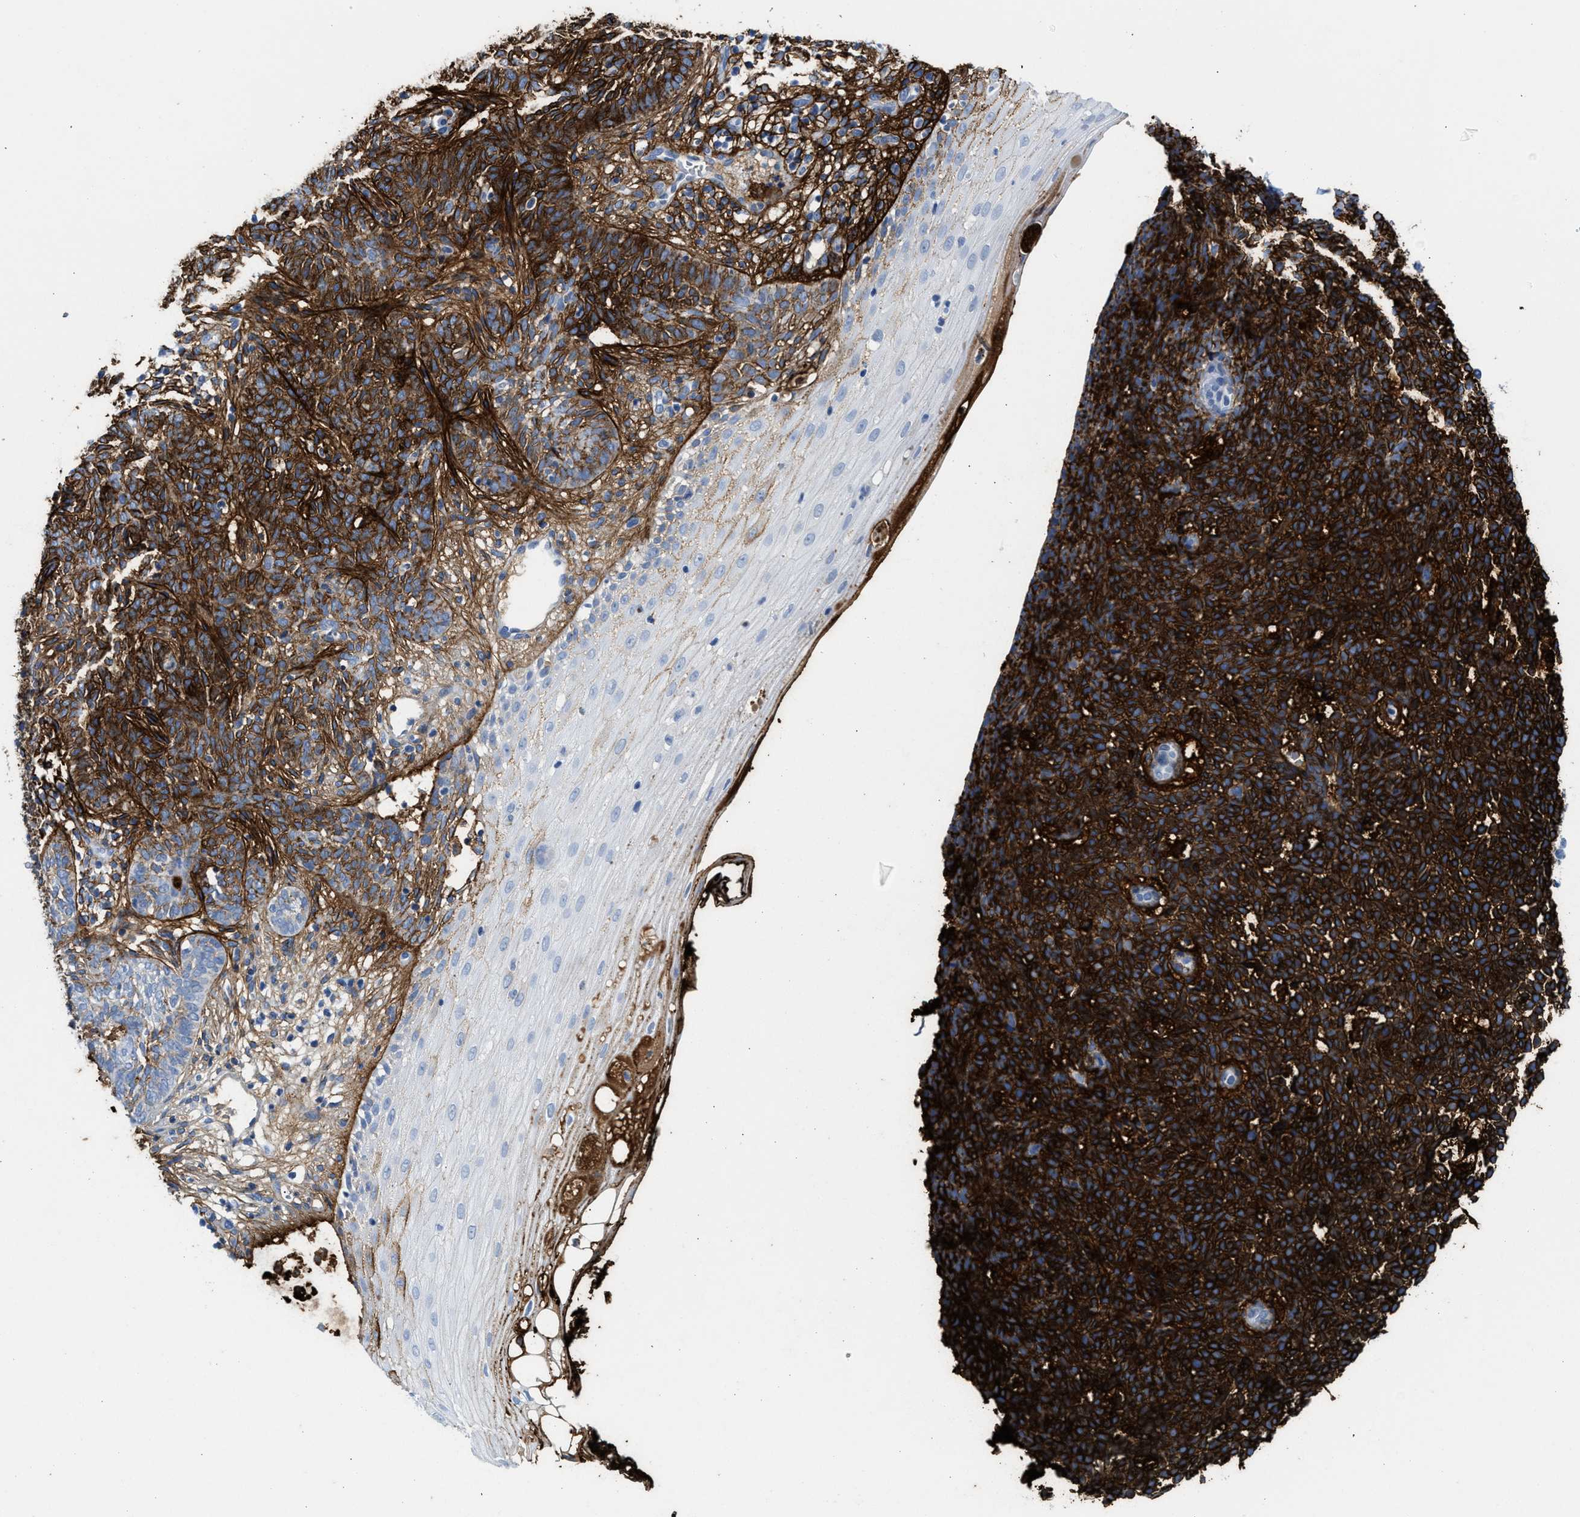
{"staining": {"intensity": "strong", "quantity": ">75%", "location": "cytoplasmic/membranous"}, "tissue": "skin cancer", "cell_type": "Tumor cells", "image_type": "cancer", "snomed": [{"axis": "morphology", "description": "Basal cell carcinoma"}, {"axis": "topography", "description": "Skin"}], "caption": "High-magnification brightfield microscopy of skin cancer stained with DAB (brown) and counterstained with hematoxylin (blue). tumor cells exhibit strong cytoplasmic/membranous staining is appreciated in about>75% of cells.", "gene": "TNR", "patient": {"sex": "male", "age": 87}}